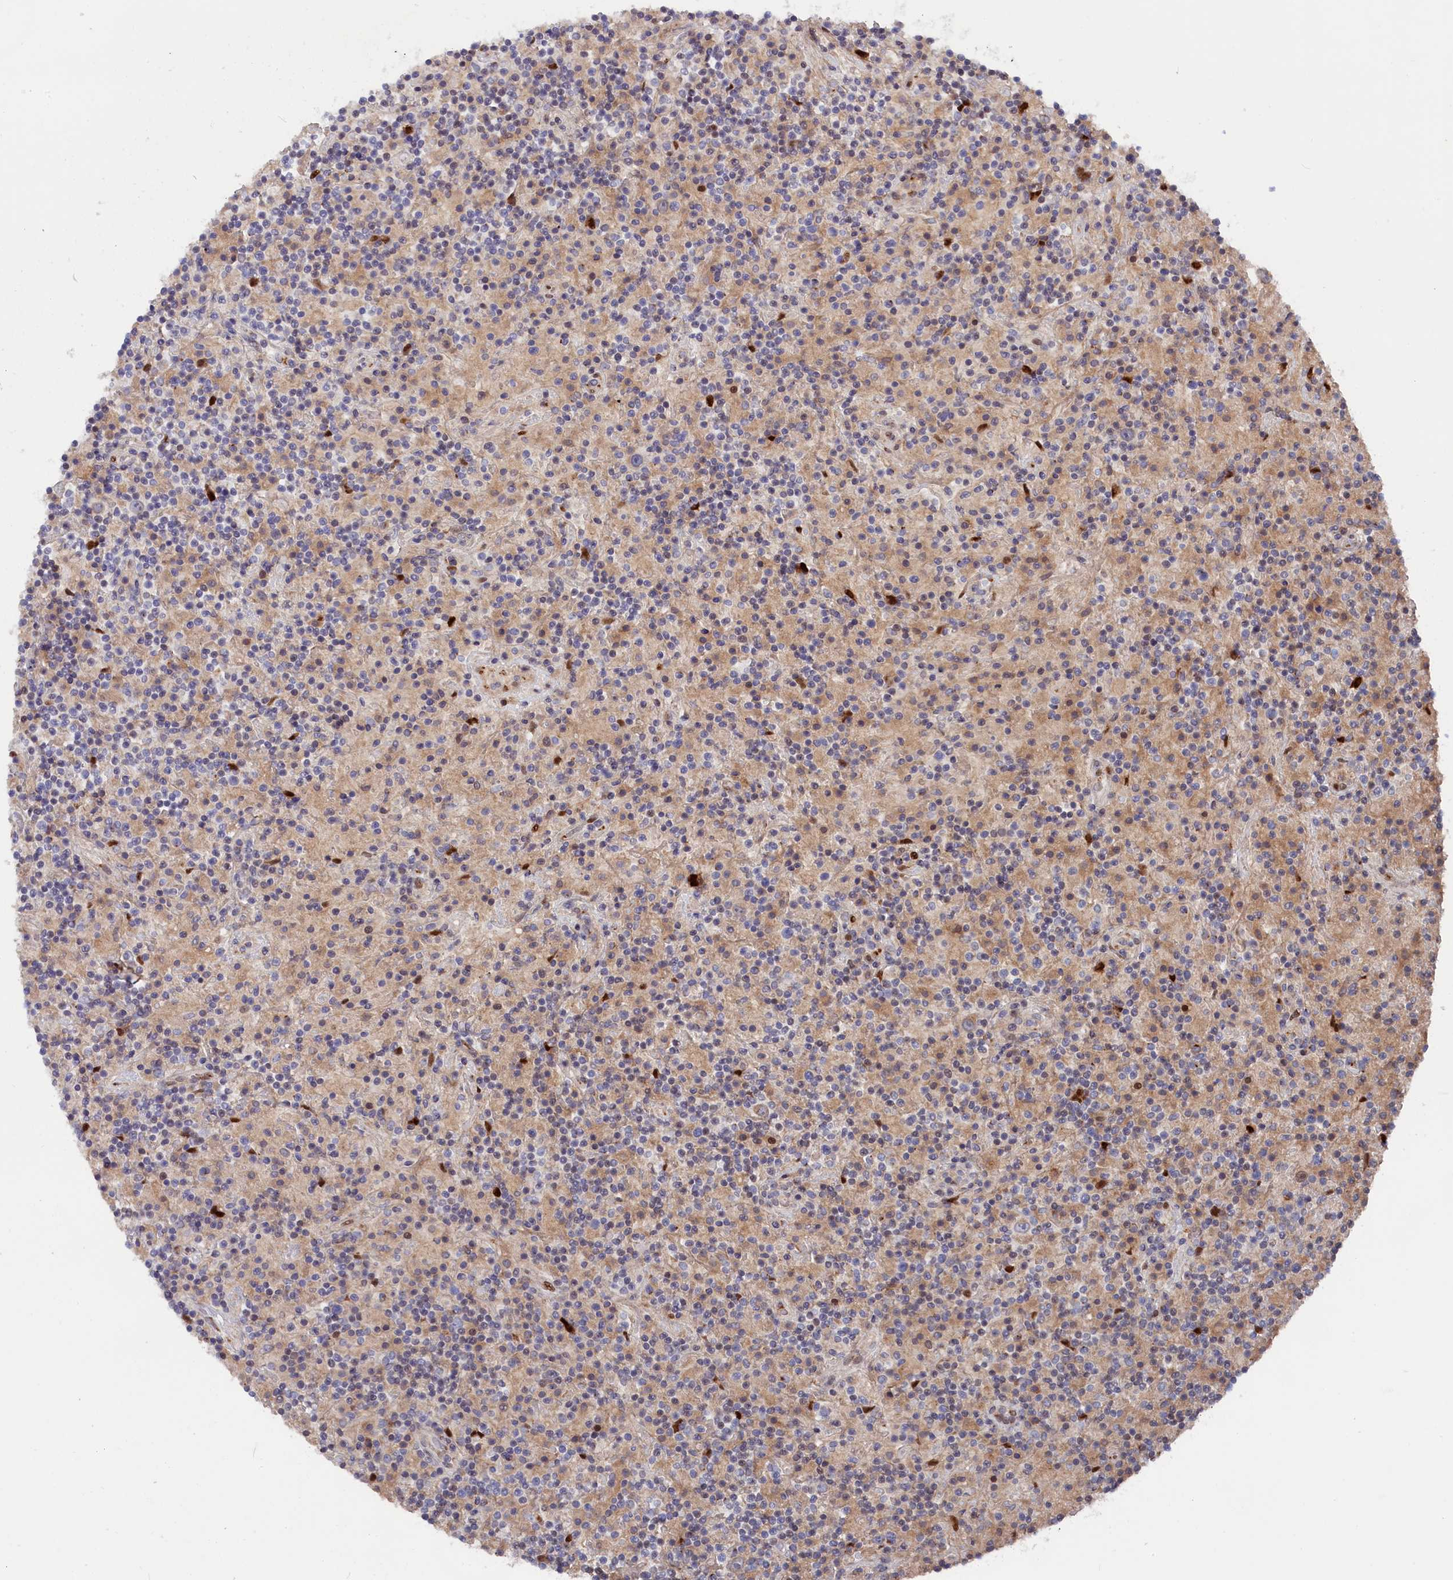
{"staining": {"intensity": "negative", "quantity": "none", "location": "none"}, "tissue": "lymphoma", "cell_type": "Tumor cells", "image_type": "cancer", "snomed": [{"axis": "morphology", "description": "Hodgkin's disease, NOS"}, {"axis": "topography", "description": "Lymph node"}], "caption": "A photomicrograph of human lymphoma is negative for staining in tumor cells. (Stains: DAB immunohistochemistry (IHC) with hematoxylin counter stain, Microscopy: brightfield microscopy at high magnification).", "gene": "CHST12", "patient": {"sex": "male", "age": 70}}